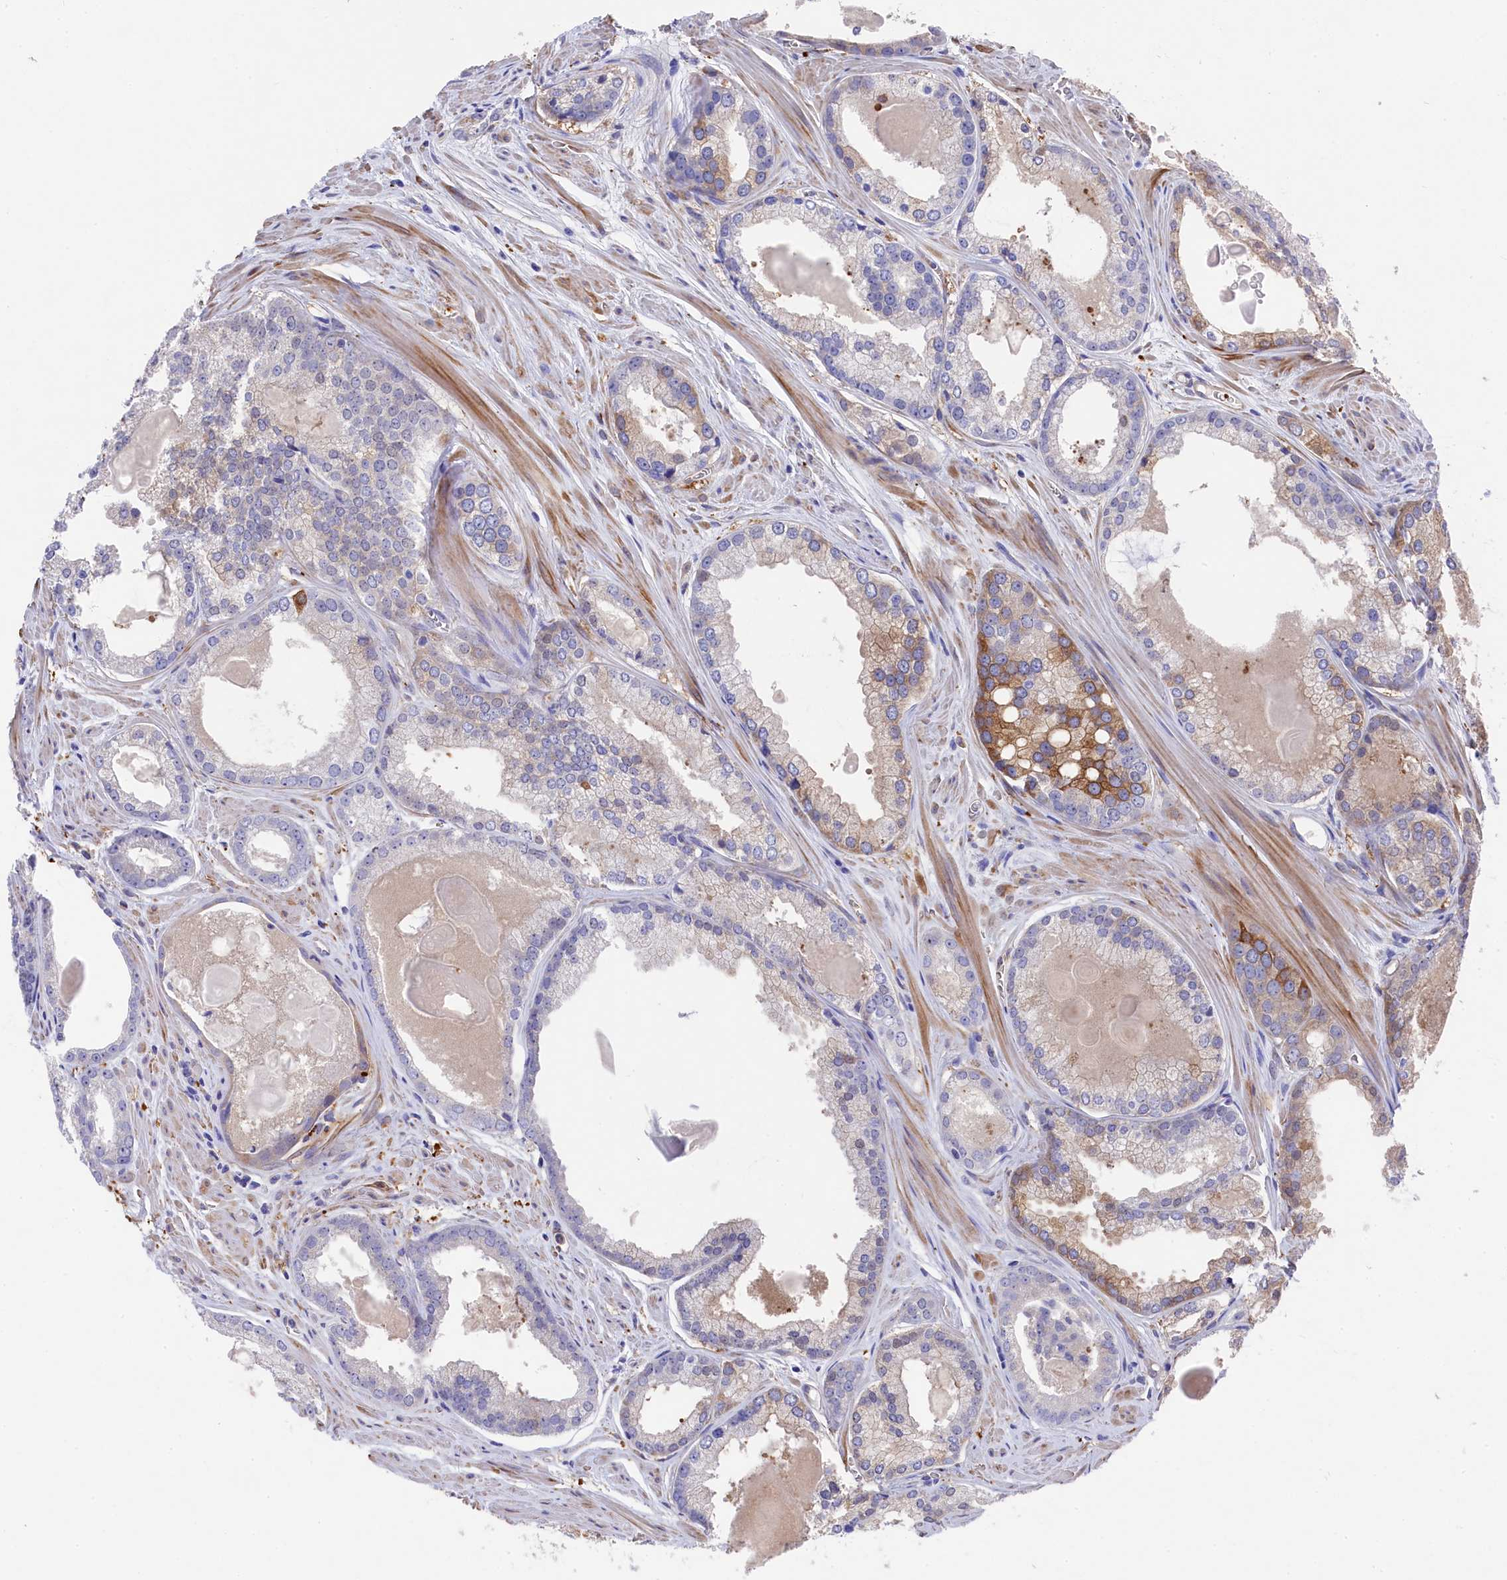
{"staining": {"intensity": "moderate", "quantity": "<25%", "location": "cytoplasmic/membranous"}, "tissue": "prostate cancer", "cell_type": "Tumor cells", "image_type": "cancer", "snomed": [{"axis": "morphology", "description": "Adenocarcinoma, Low grade"}, {"axis": "topography", "description": "Prostate"}], "caption": "Prostate adenocarcinoma (low-grade) stained with a protein marker demonstrates moderate staining in tumor cells.", "gene": "LHFPL4", "patient": {"sex": "male", "age": 54}}